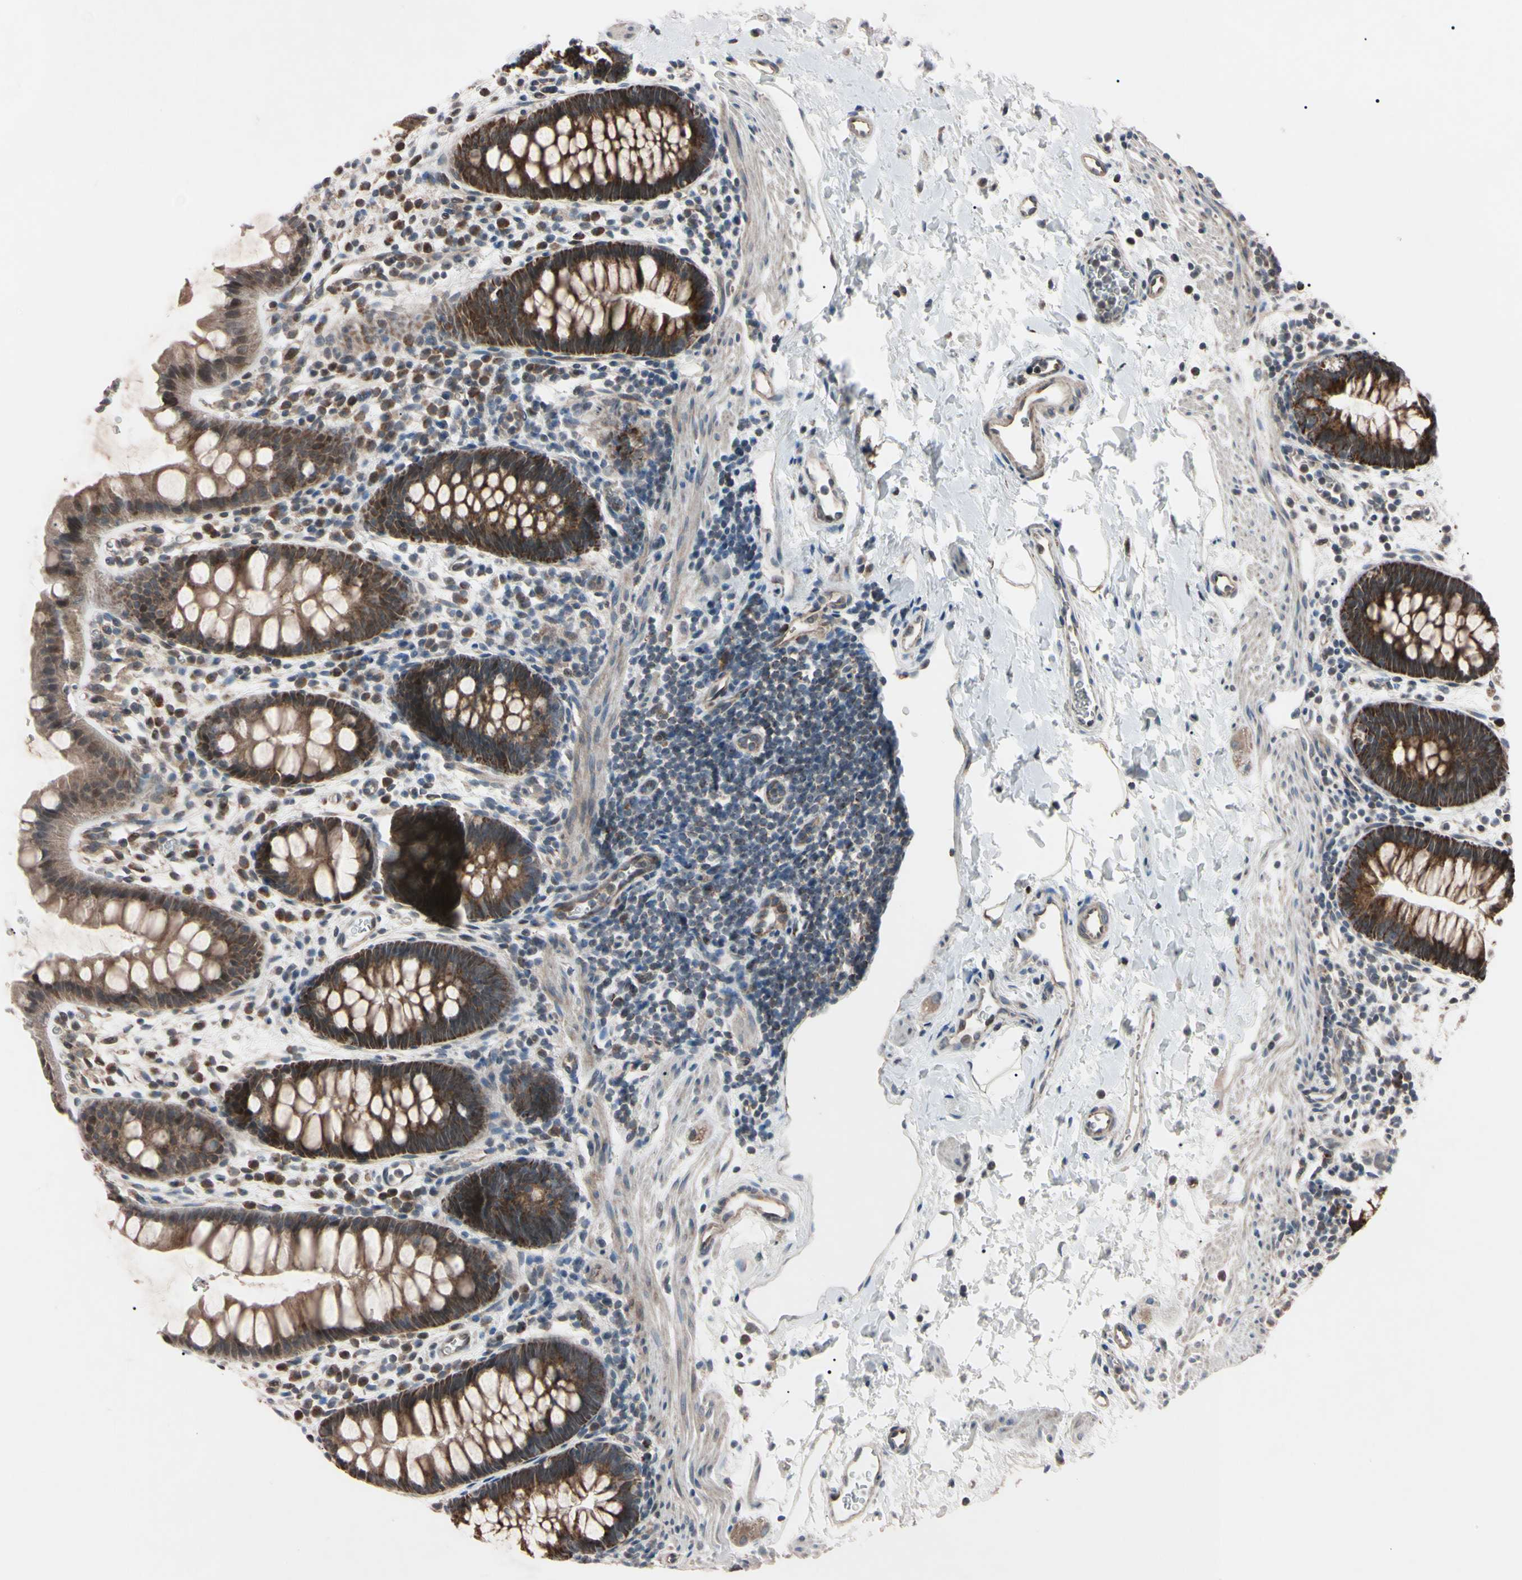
{"staining": {"intensity": "moderate", "quantity": ">75%", "location": "cytoplasmic/membranous"}, "tissue": "rectum", "cell_type": "Glandular cells", "image_type": "normal", "snomed": [{"axis": "morphology", "description": "Normal tissue, NOS"}, {"axis": "topography", "description": "Rectum"}], "caption": "Protein expression analysis of benign rectum demonstrates moderate cytoplasmic/membranous positivity in about >75% of glandular cells. (IHC, brightfield microscopy, high magnification).", "gene": "TNFRSF1A", "patient": {"sex": "female", "age": 24}}